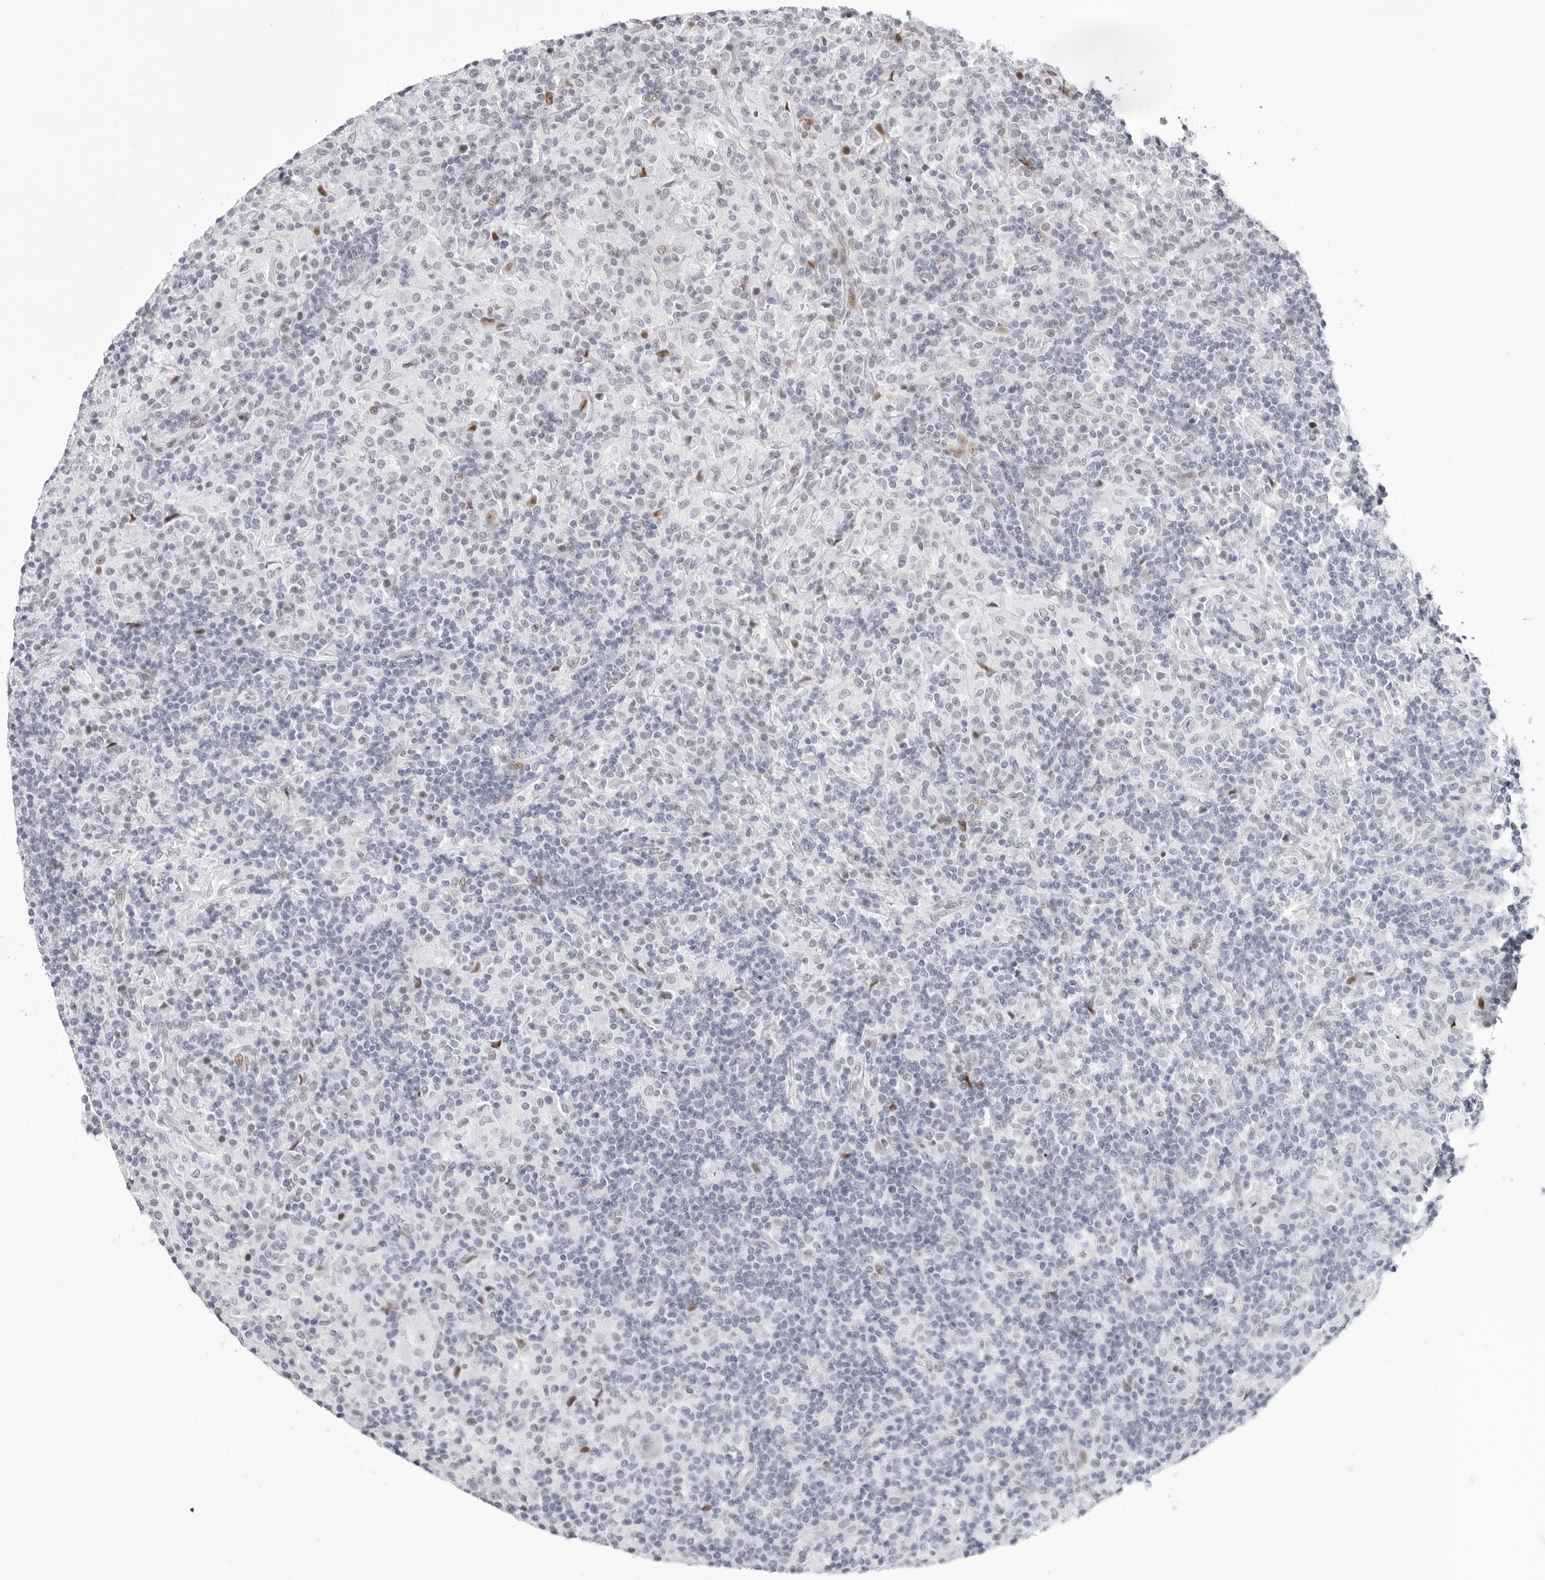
{"staining": {"intensity": "negative", "quantity": "none", "location": "none"}, "tissue": "lymphoma", "cell_type": "Tumor cells", "image_type": "cancer", "snomed": [{"axis": "morphology", "description": "Hodgkin's disease, NOS"}, {"axis": "topography", "description": "Lymph node"}], "caption": "This is a image of IHC staining of Hodgkin's disease, which shows no positivity in tumor cells.", "gene": "NTPCR", "patient": {"sex": "male", "age": 70}}